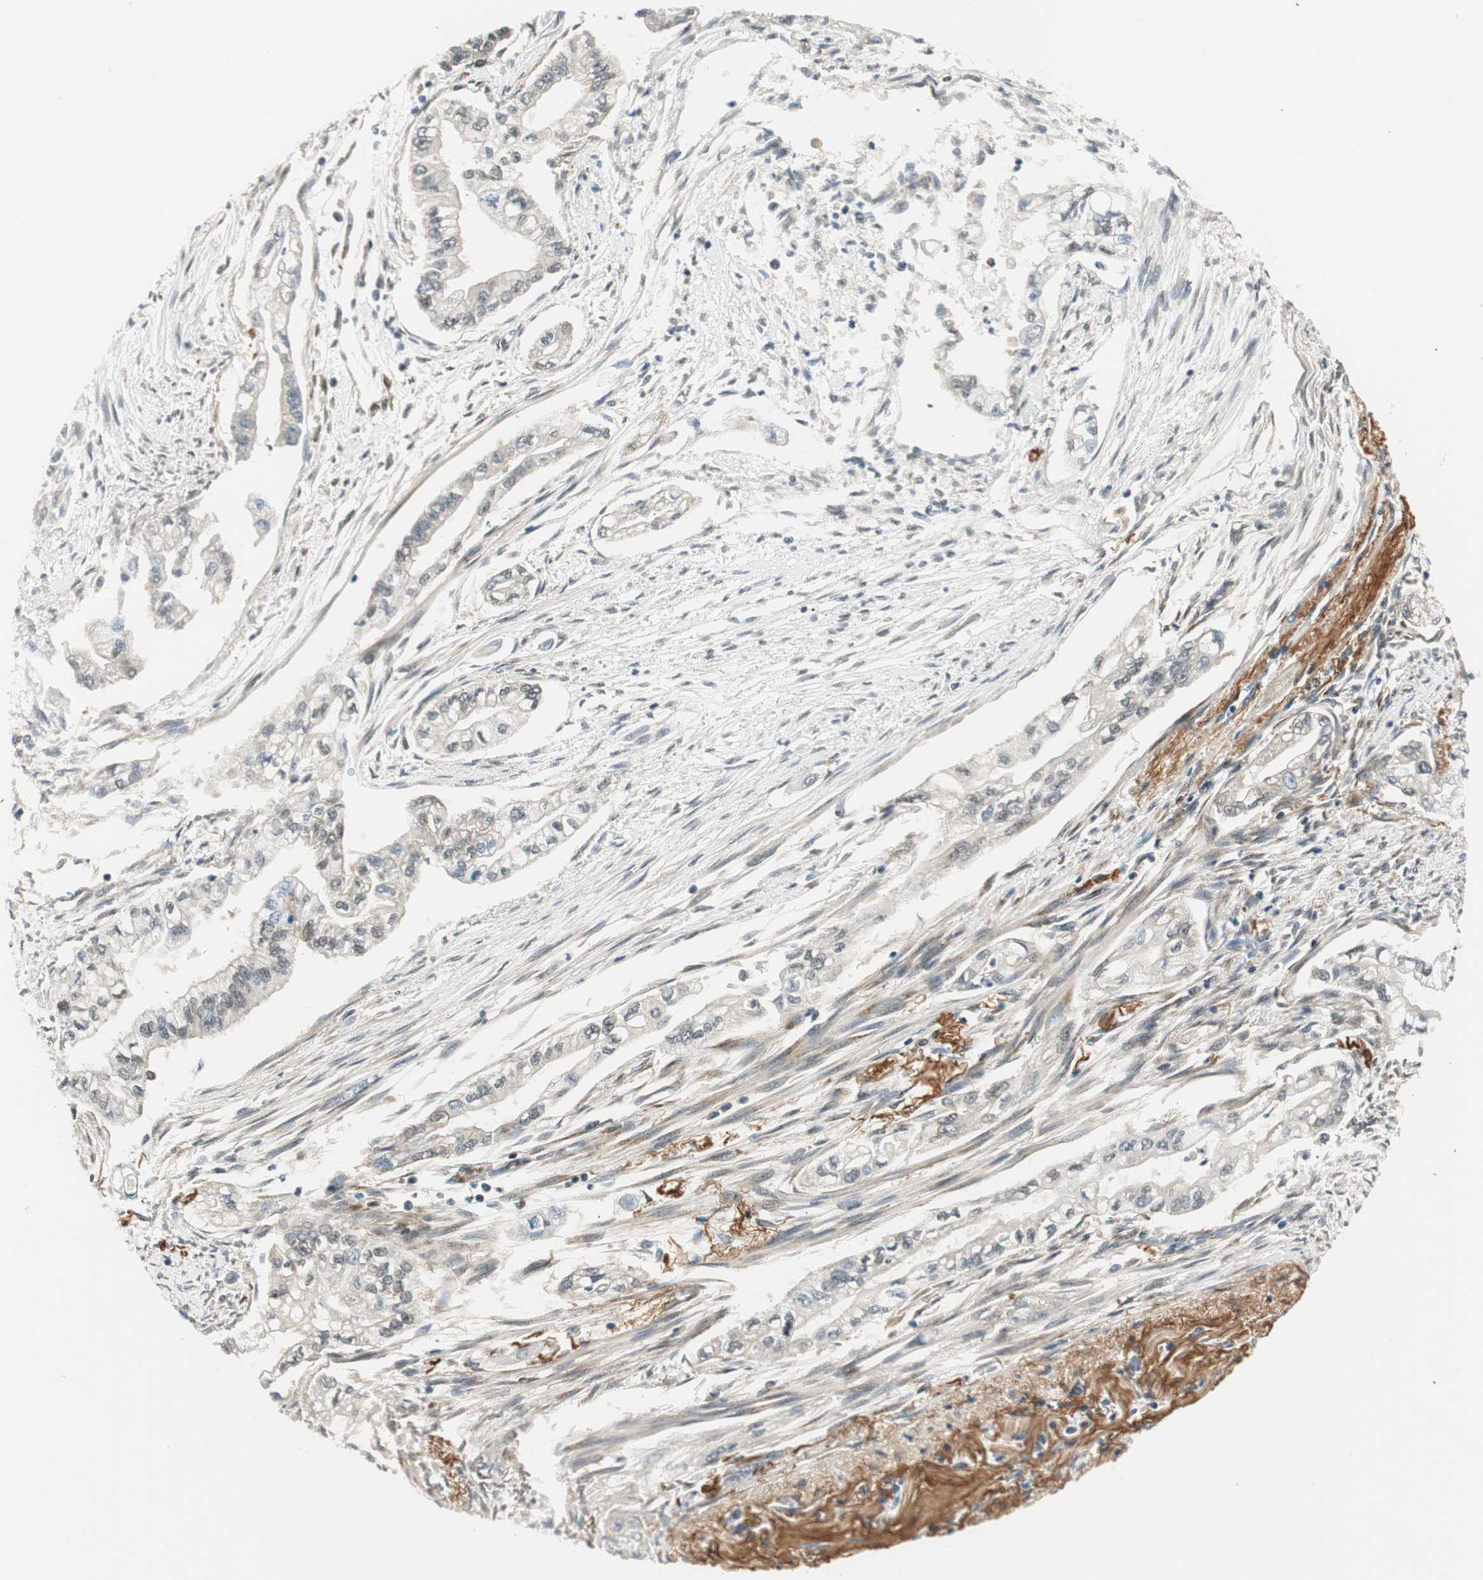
{"staining": {"intensity": "weak", "quantity": "<25%", "location": "cytoplasmic/membranous"}, "tissue": "pancreatic cancer", "cell_type": "Tumor cells", "image_type": "cancer", "snomed": [{"axis": "morphology", "description": "Normal tissue, NOS"}, {"axis": "topography", "description": "Pancreas"}], "caption": "Tumor cells are negative for brown protein staining in pancreatic cancer. Nuclei are stained in blue.", "gene": "RING1", "patient": {"sex": "male", "age": 42}}